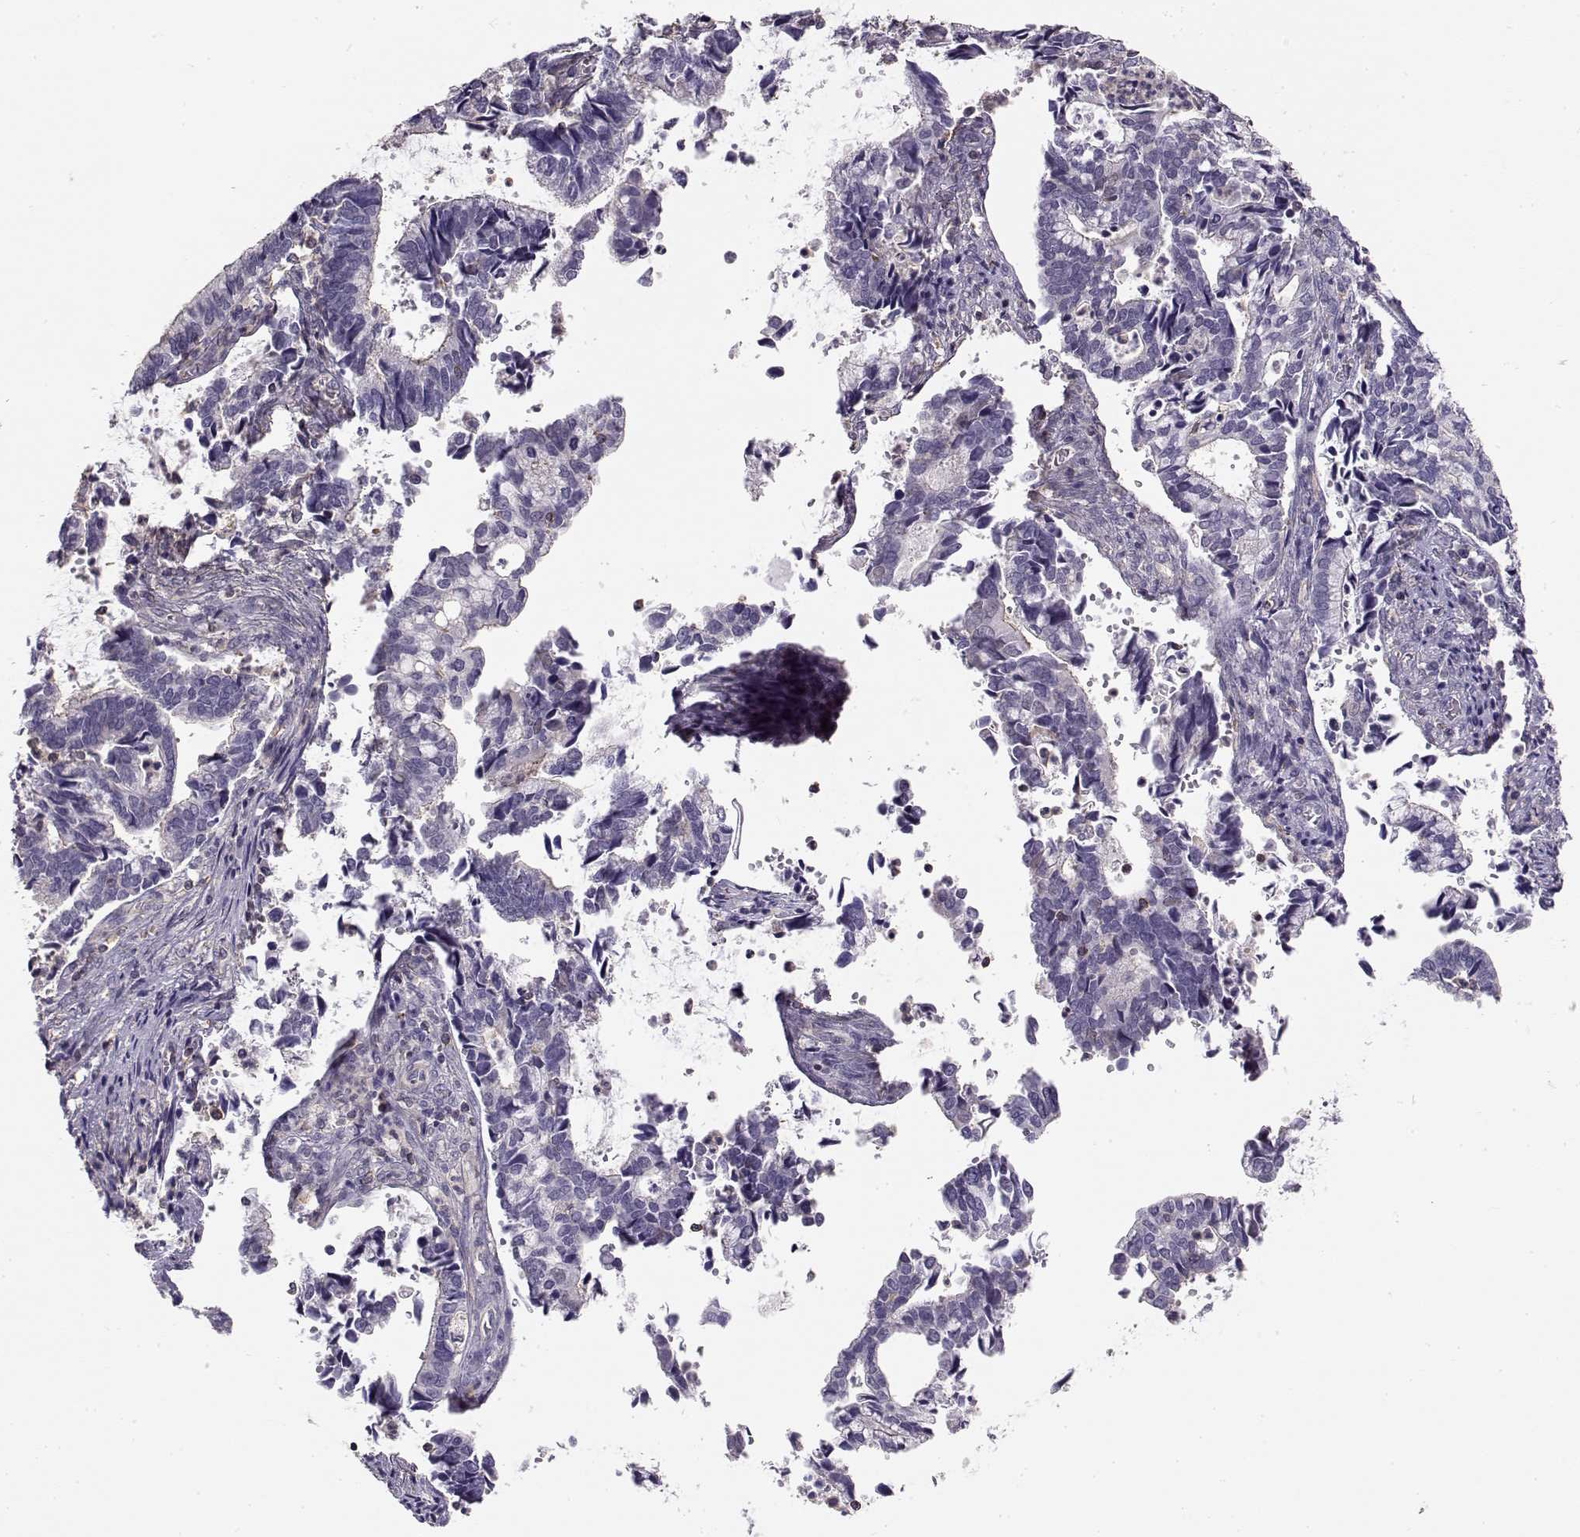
{"staining": {"intensity": "negative", "quantity": "none", "location": "none"}, "tissue": "cervical cancer", "cell_type": "Tumor cells", "image_type": "cancer", "snomed": [{"axis": "morphology", "description": "Adenocarcinoma, NOS"}, {"axis": "topography", "description": "Cervix"}], "caption": "An immunohistochemistry (IHC) micrograph of cervical adenocarcinoma is shown. There is no staining in tumor cells of cervical adenocarcinoma. The staining is performed using DAB brown chromogen with nuclei counter-stained in using hematoxylin.", "gene": "DAPL1", "patient": {"sex": "female", "age": 42}}